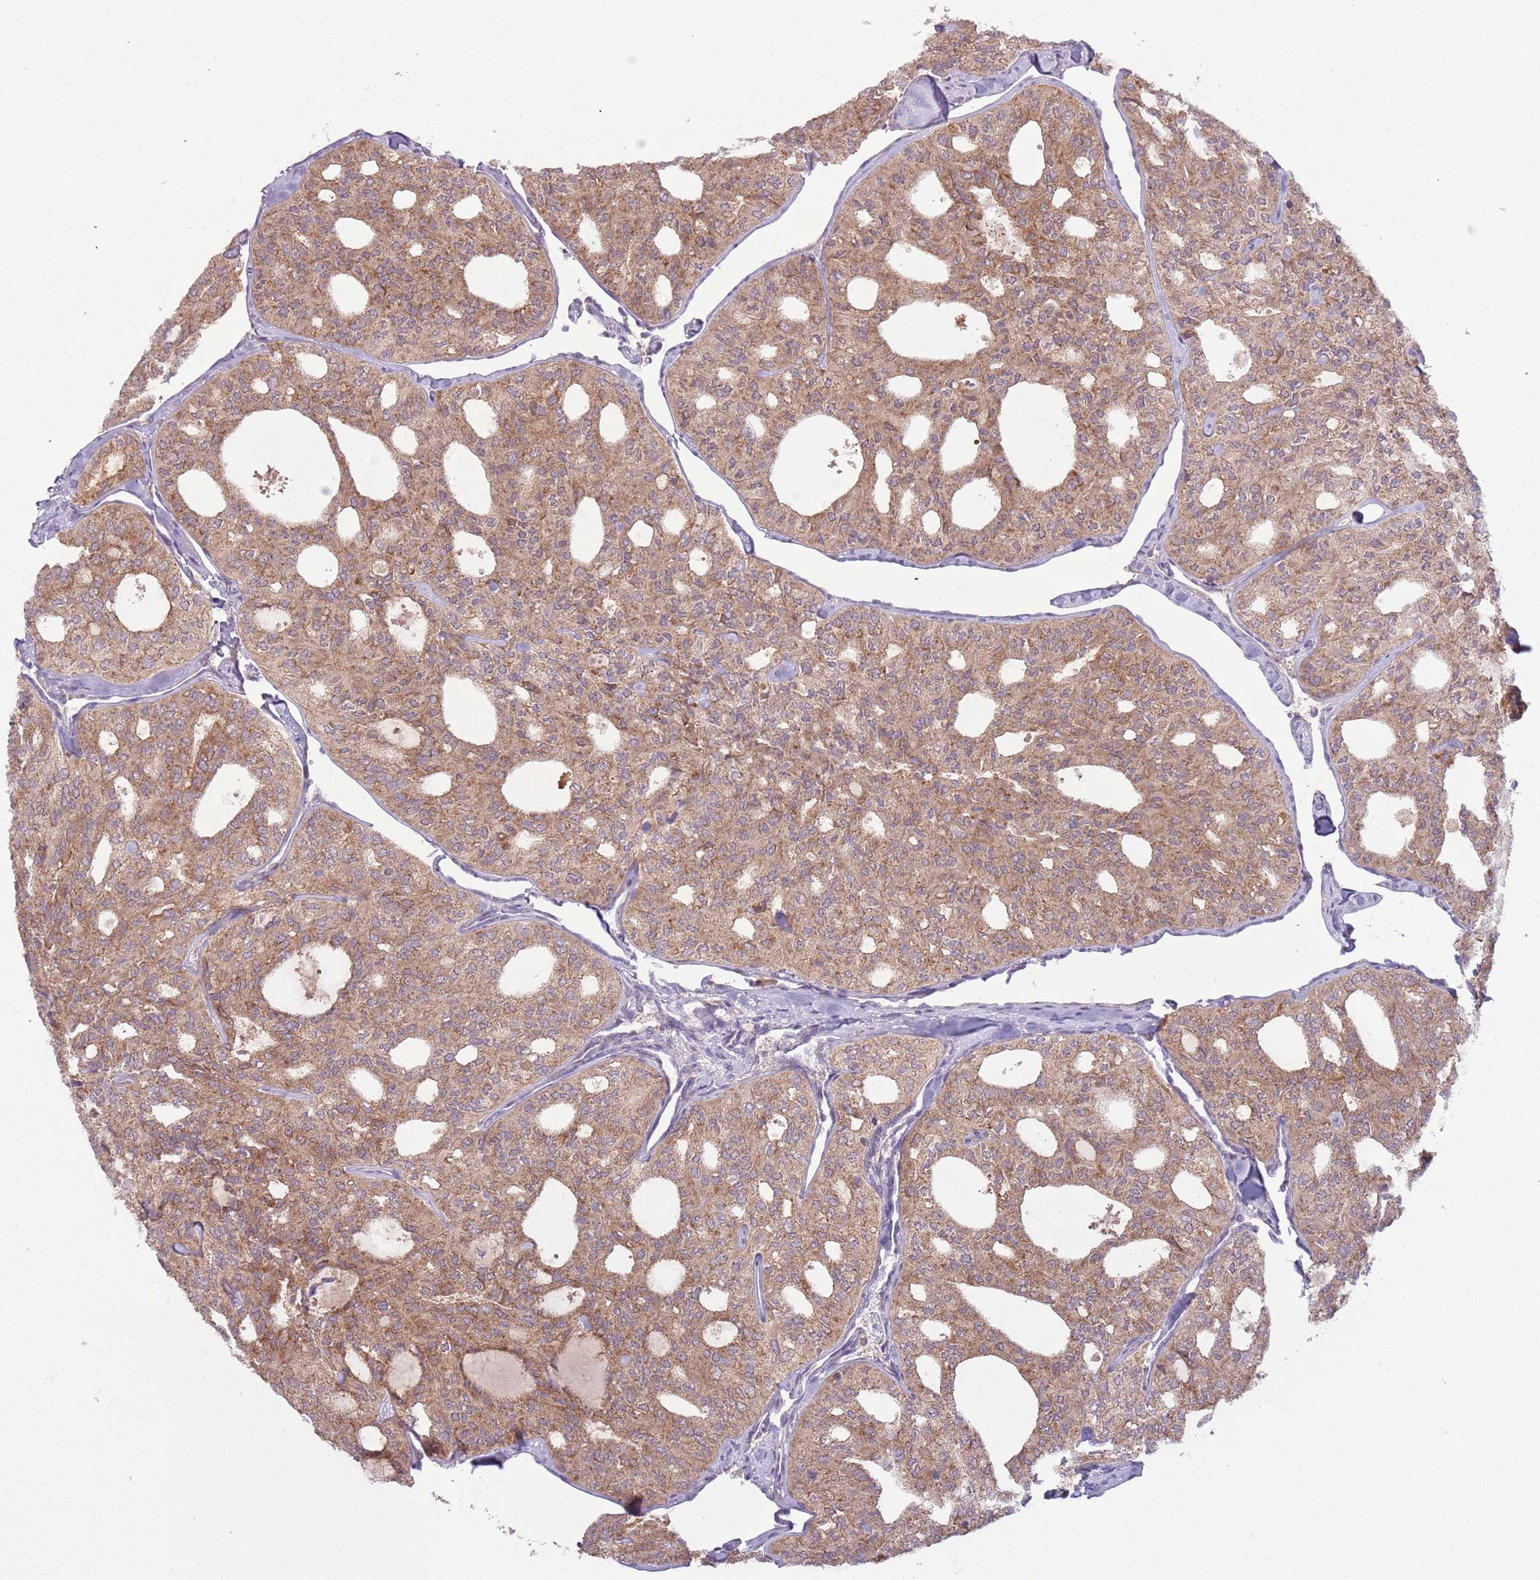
{"staining": {"intensity": "moderate", "quantity": ">75%", "location": "cytoplasmic/membranous"}, "tissue": "thyroid cancer", "cell_type": "Tumor cells", "image_type": "cancer", "snomed": [{"axis": "morphology", "description": "Follicular adenoma carcinoma, NOS"}, {"axis": "topography", "description": "Thyroid gland"}], "caption": "Protein expression analysis of thyroid follicular adenoma carcinoma reveals moderate cytoplasmic/membranous expression in about >75% of tumor cells.", "gene": "DTD2", "patient": {"sex": "male", "age": 75}}